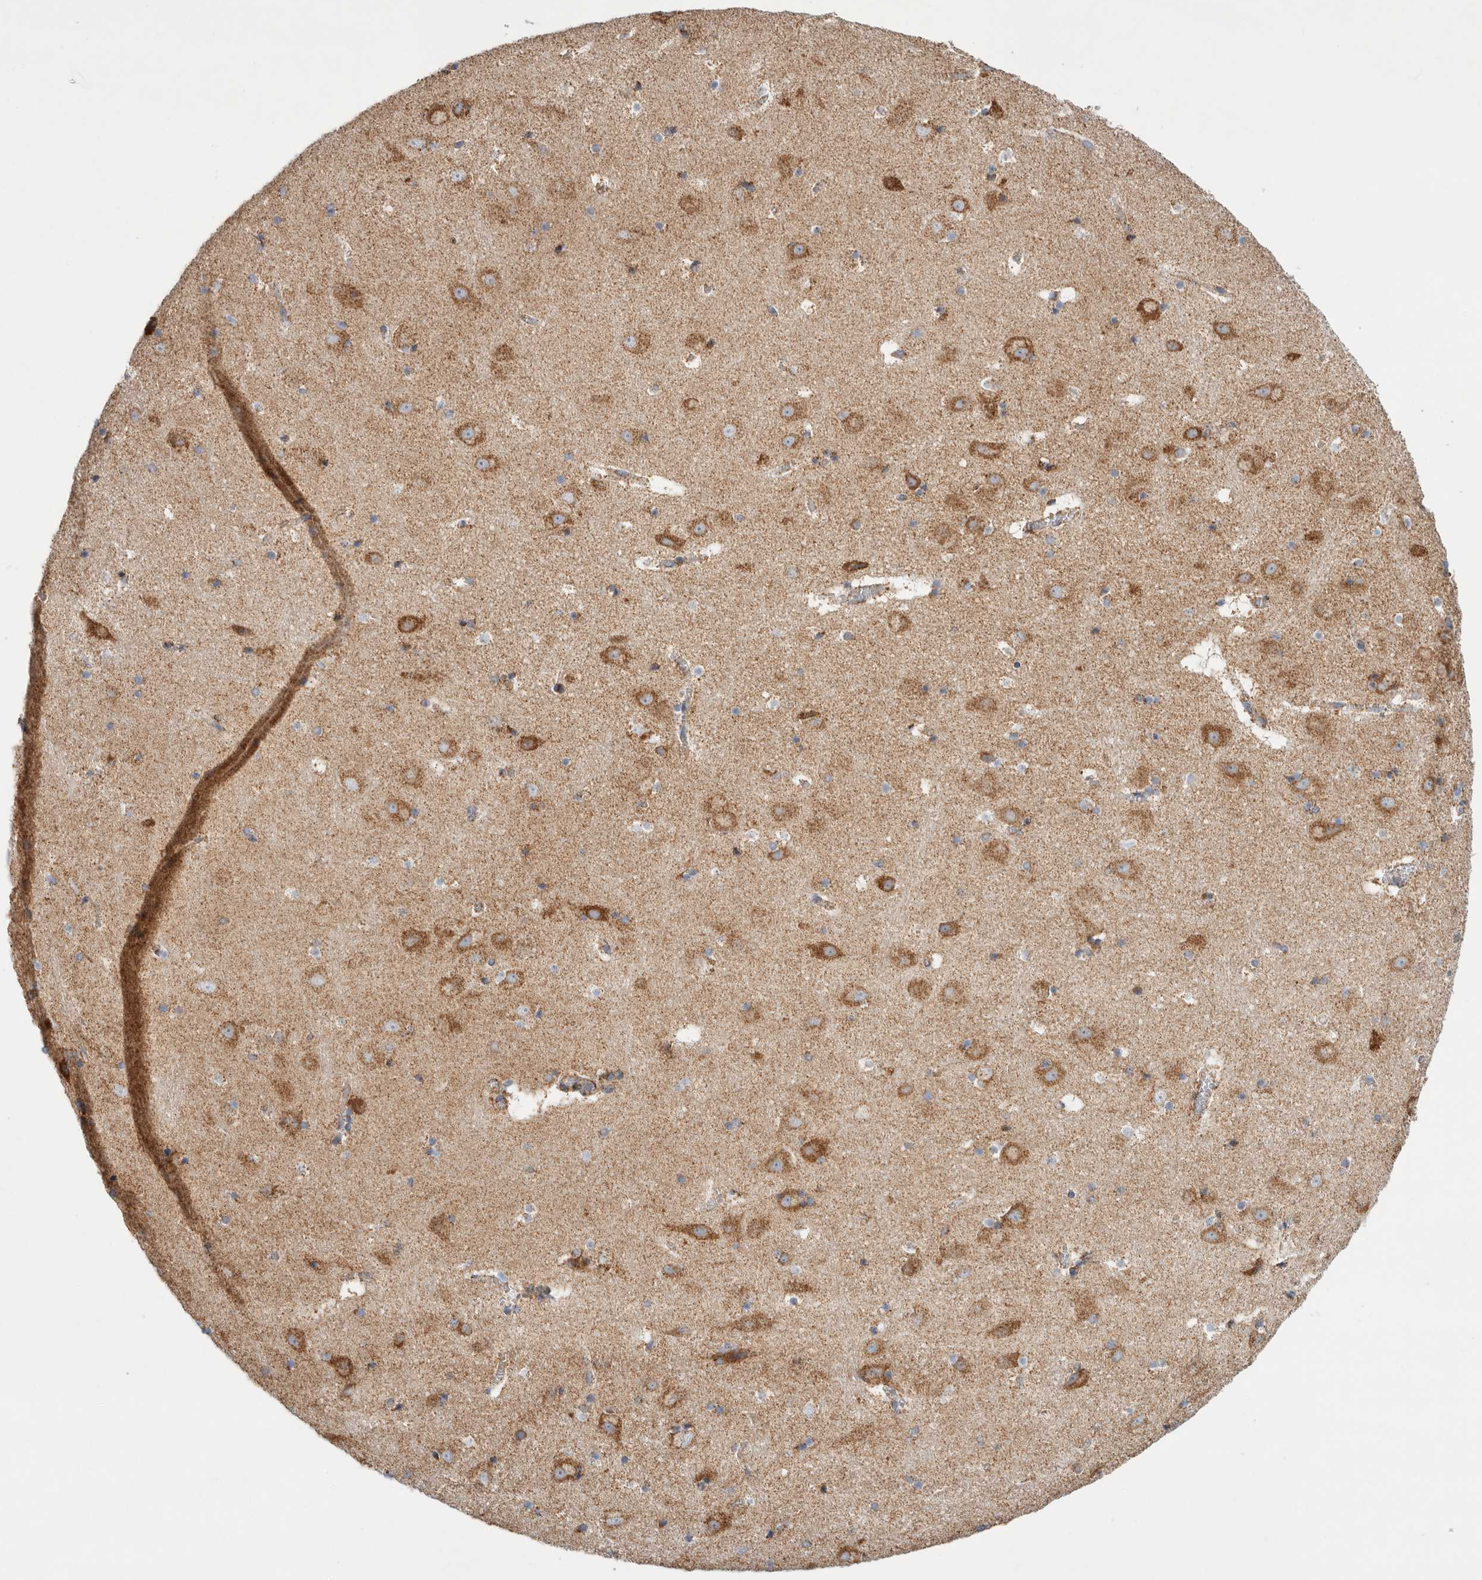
{"staining": {"intensity": "weak", "quantity": "<25%", "location": "cytoplasmic/membranous"}, "tissue": "hippocampus", "cell_type": "Glial cells", "image_type": "normal", "snomed": [{"axis": "morphology", "description": "Normal tissue, NOS"}, {"axis": "topography", "description": "Hippocampus"}], "caption": "Immunohistochemical staining of benign hippocampus demonstrates no significant staining in glial cells. (Stains: DAB IHC with hematoxylin counter stain, Microscopy: brightfield microscopy at high magnification).", "gene": "IARS2", "patient": {"sex": "male", "age": 45}}